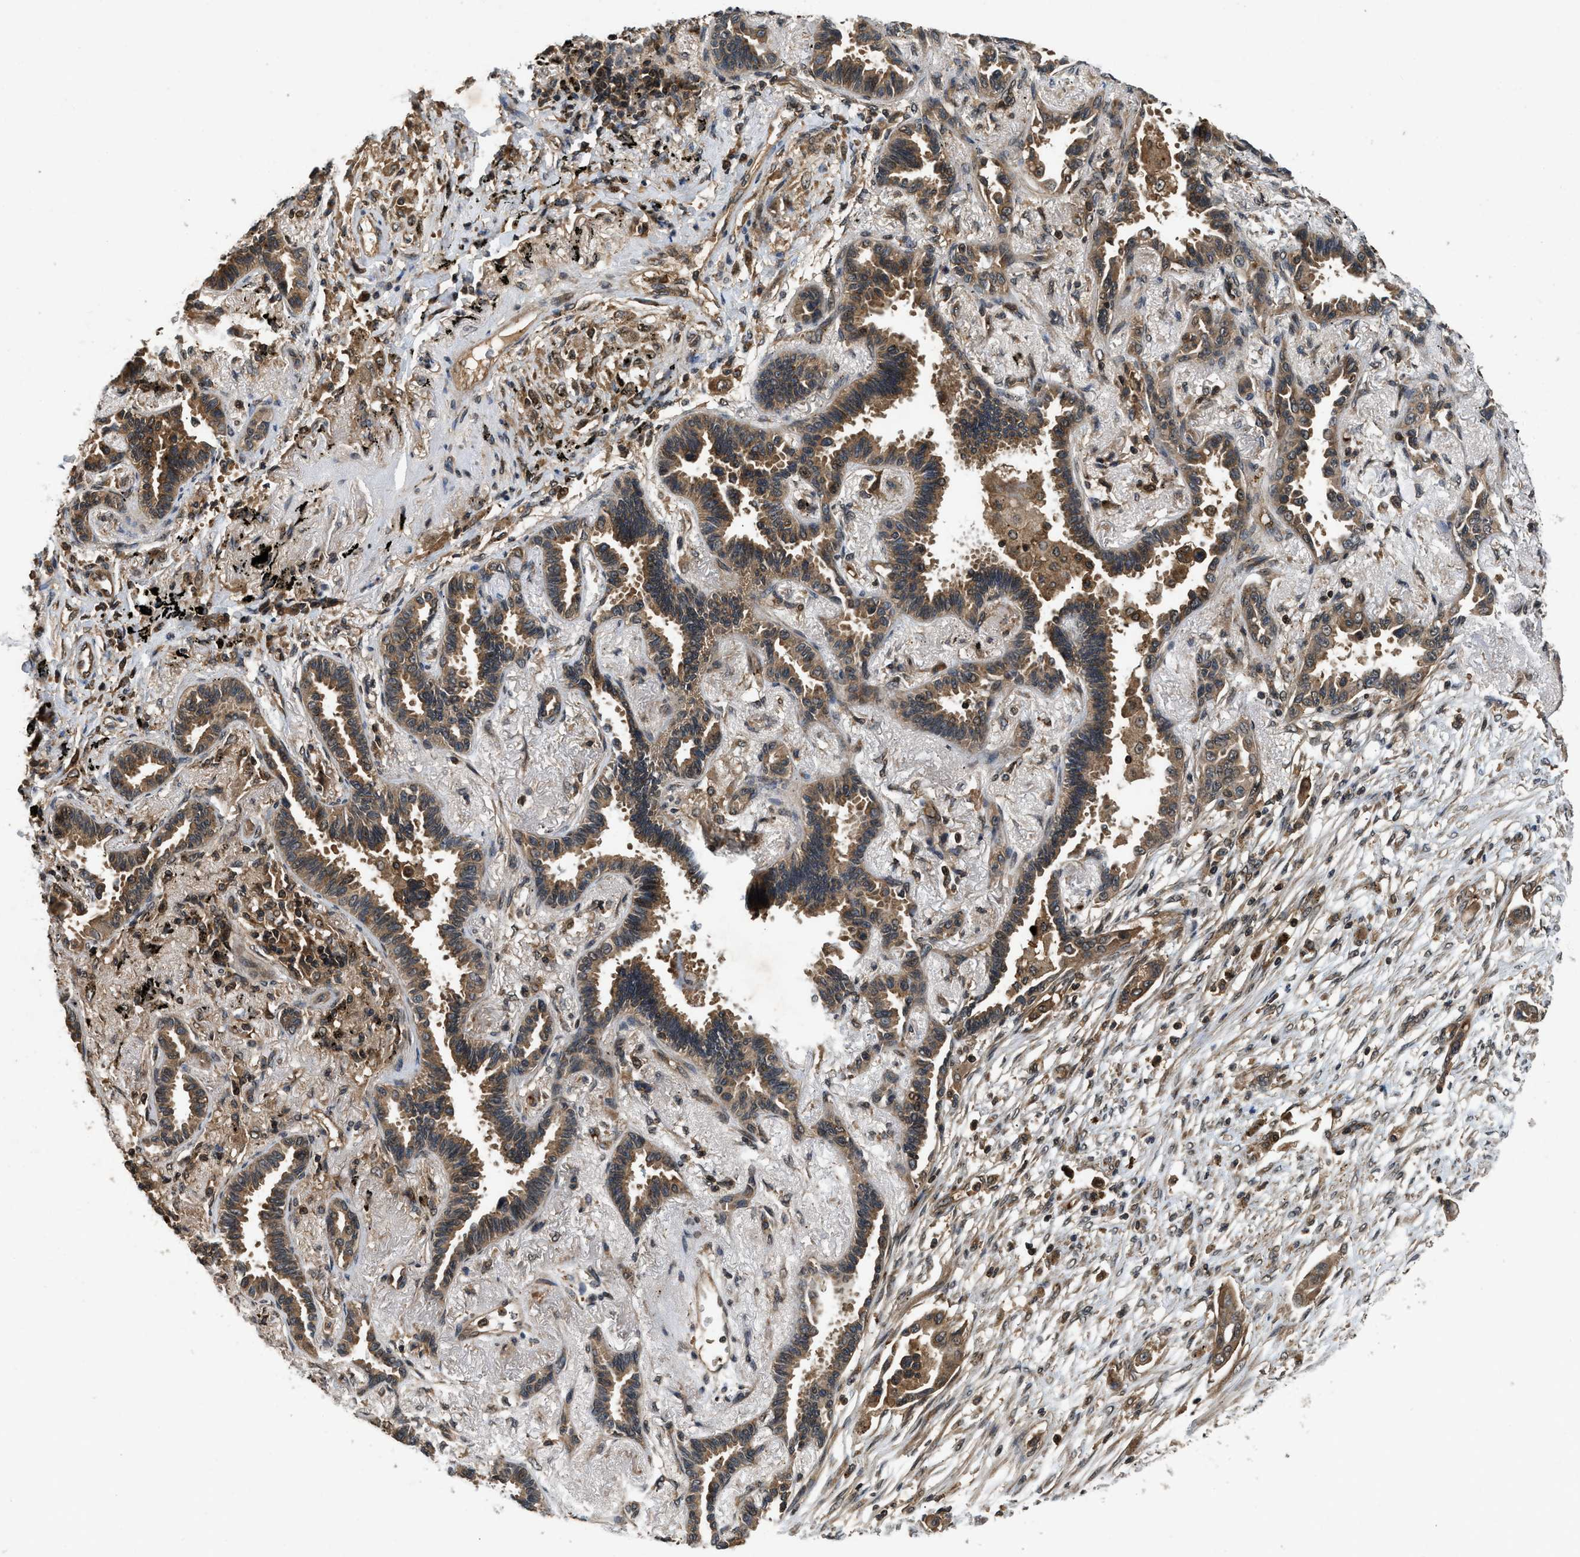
{"staining": {"intensity": "moderate", "quantity": ">75%", "location": "cytoplasmic/membranous"}, "tissue": "lung cancer", "cell_type": "Tumor cells", "image_type": "cancer", "snomed": [{"axis": "morphology", "description": "Adenocarcinoma, NOS"}, {"axis": "topography", "description": "Lung"}], "caption": "Brown immunohistochemical staining in human lung cancer shows moderate cytoplasmic/membranous positivity in approximately >75% of tumor cells.", "gene": "RPS6KB1", "patient": {"sex": "male", "age": 59}}